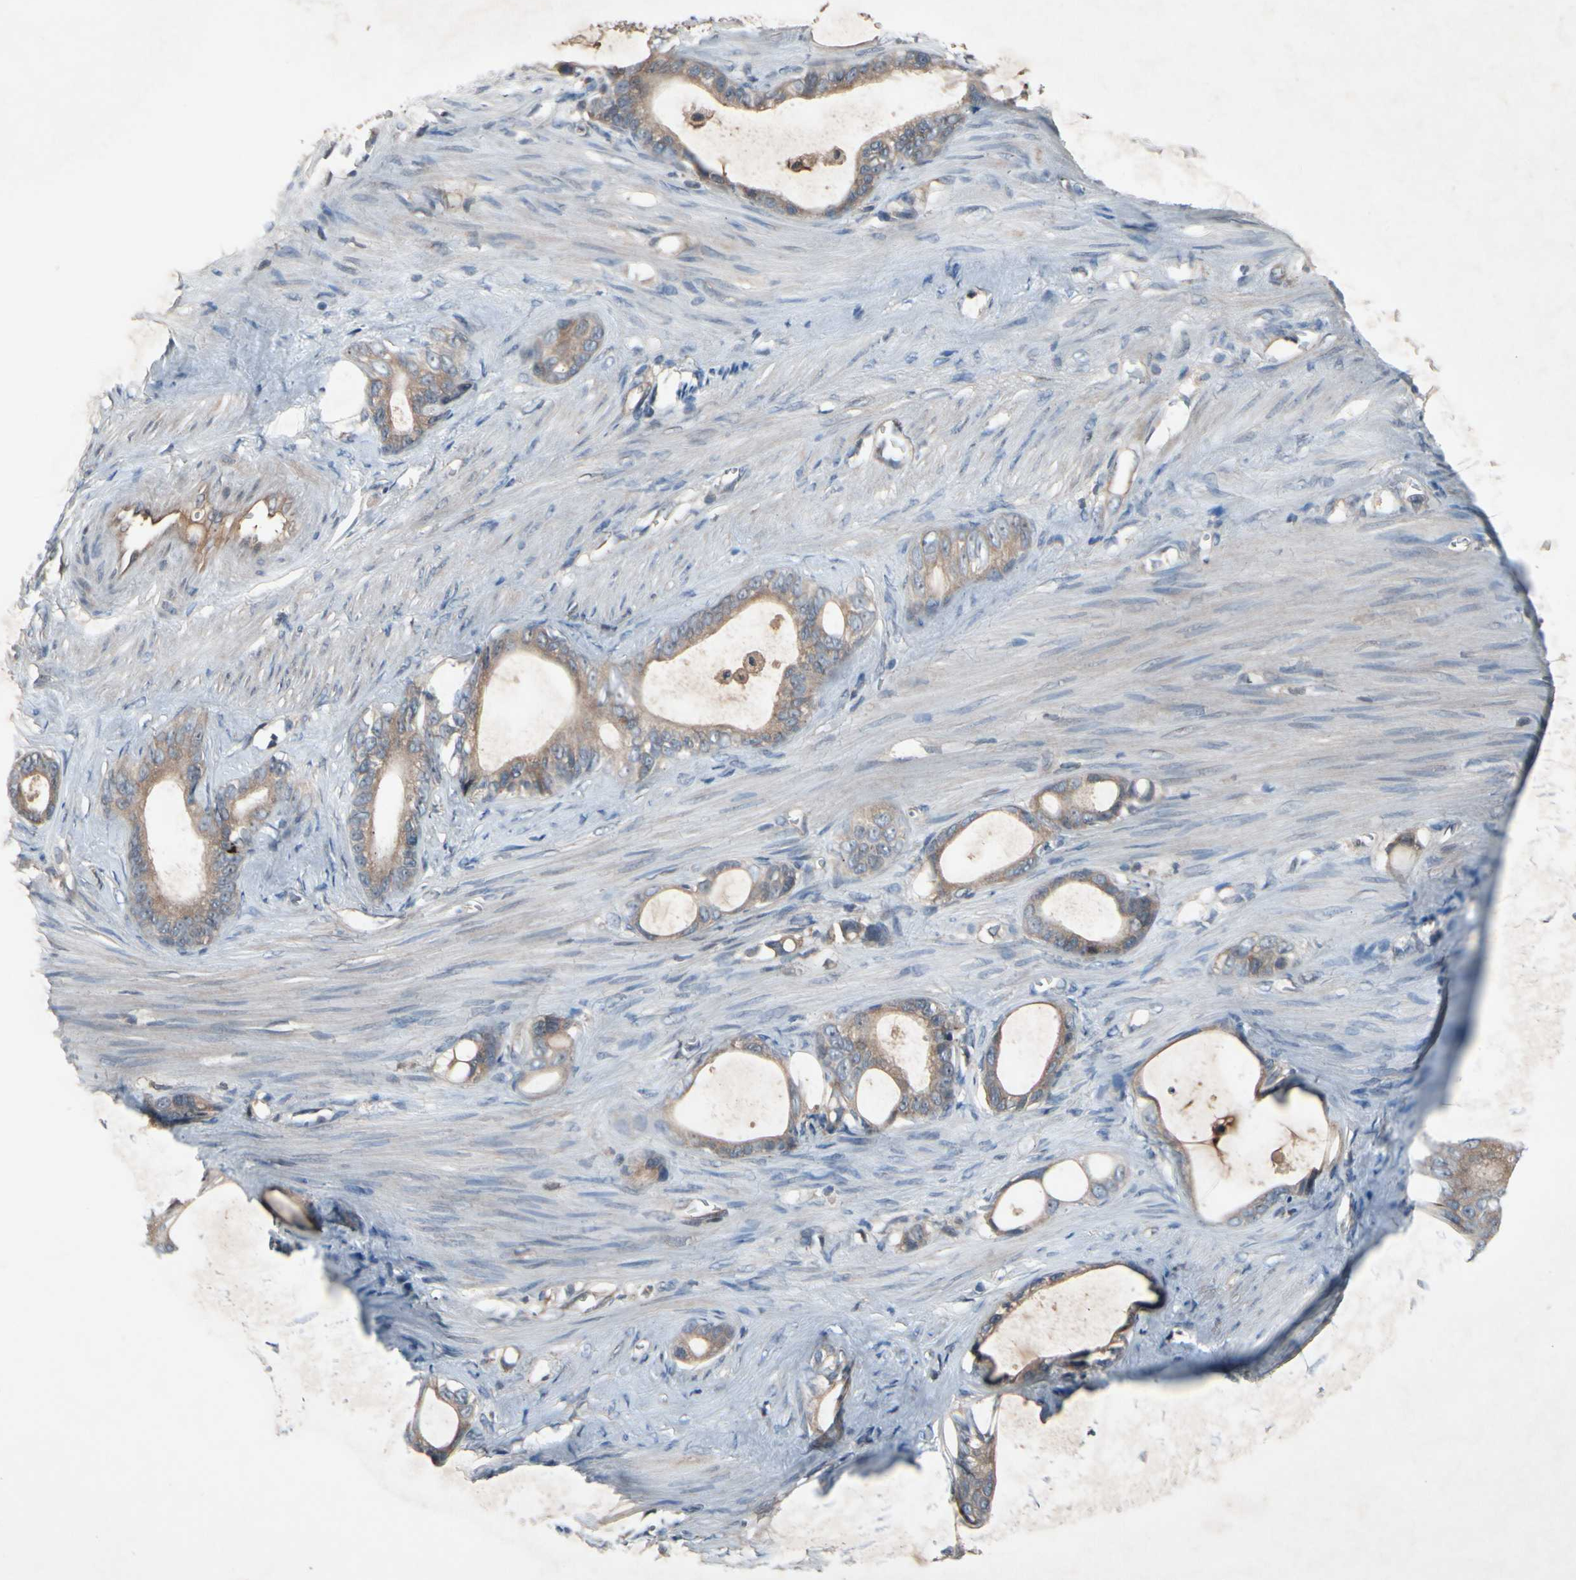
{"staining": {"intensity": "moderate", "quantity": ">75%", "location": "cytoplasmic/membranous"}, "tissue": "stomach cancer", "cell_type": "Tumor cells", "image_type": "cancer", "snomed": [{"axis": "morphology", "description": "Adenocarcinoma, NOS"}, {"axis": "topography", "description": "Stomach"}], "caption": "Brown immunohistochemical staining in human stomach cancer (adenocarcinoma) displays moderate cytoplasmic/membranous positivity in about >75% of tumor cells. Nuclei are stained in blue.", "gene": "NSF", "patient": {"sex": "female", "age": 75}}